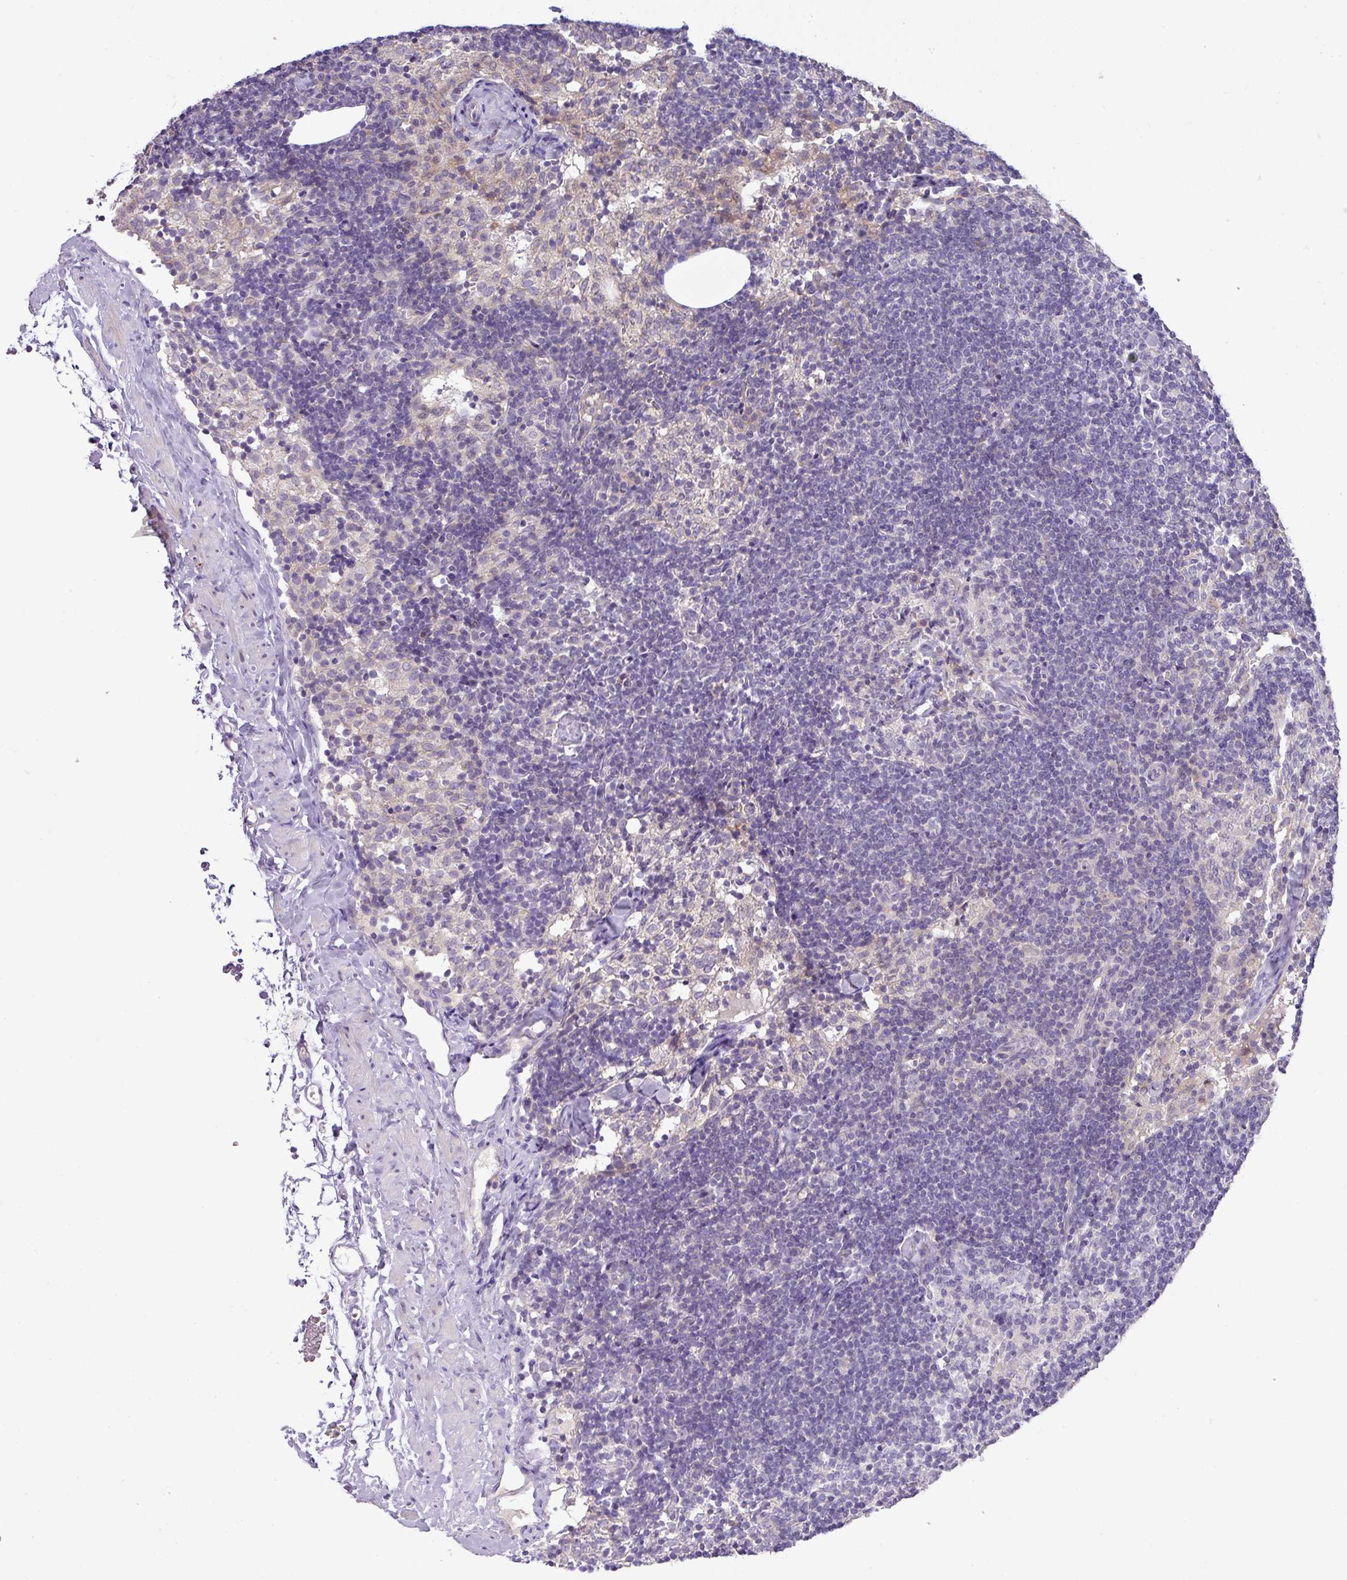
{"staining": {"intensity": "negative", "quantity": "none", "location": "none"}, "tissue": "lymph node", "cell_type": "Germinal center cells", "image_type": "normal", "snomed": [{"axis": "morphology", "description": "Normal tissue, NOS"}, {"axis": "topography", "description": "Lymph node"}], "caption": "Histopathology image shows no significant protein staining in germinal center cells of unremarkable lymph node. (DAB IHC, high magnification).", "gene": "PIK3R5", "patient": {"sex": "female", "age": 52}}